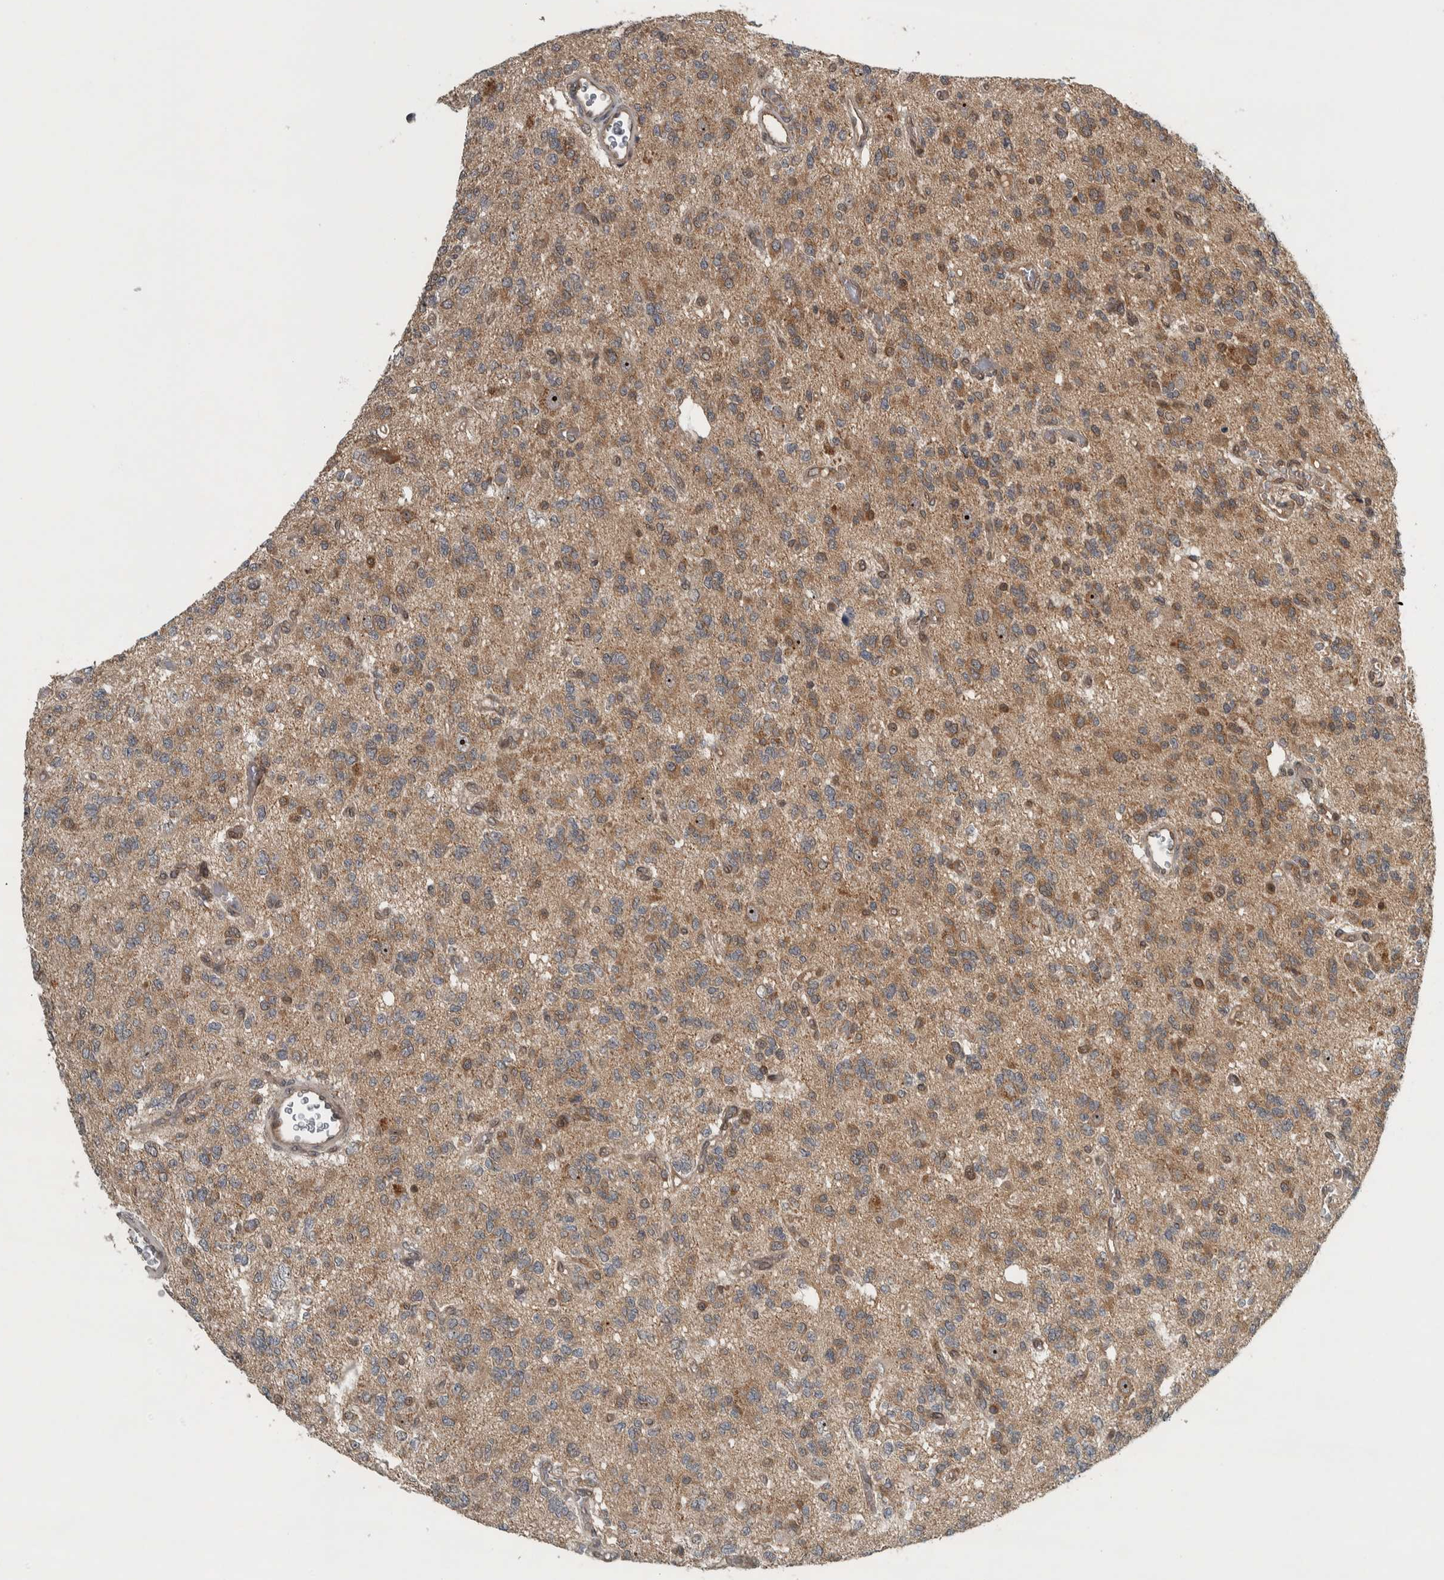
{"staining": {"intensity": "moderate", "quantity": "25%-75%", "location": "cytoplasmic/membranous,nuclear"}, "tissue": "glioma", "cell_type": "Tumor cells", "image_type": "cancer", "snomed": [{"axis": "morphology", "description": "Glioma, malignant, Low grade"}, {"axis": "topography", "description": "Brain"}], "caption": "Malignant low-grade glioma was stained to show a protein in brown. There is medium levels of moderate cytoplasmic/membranous and nuclear positivity in approximately 25%-75% of tumor cells. (DAB (3,3'-diaminobenzidine) IHC, brown staining for protein, blue staining for nuclei).", "gene": "XPO5", "patient": {"sex": "male", "age": 38}}